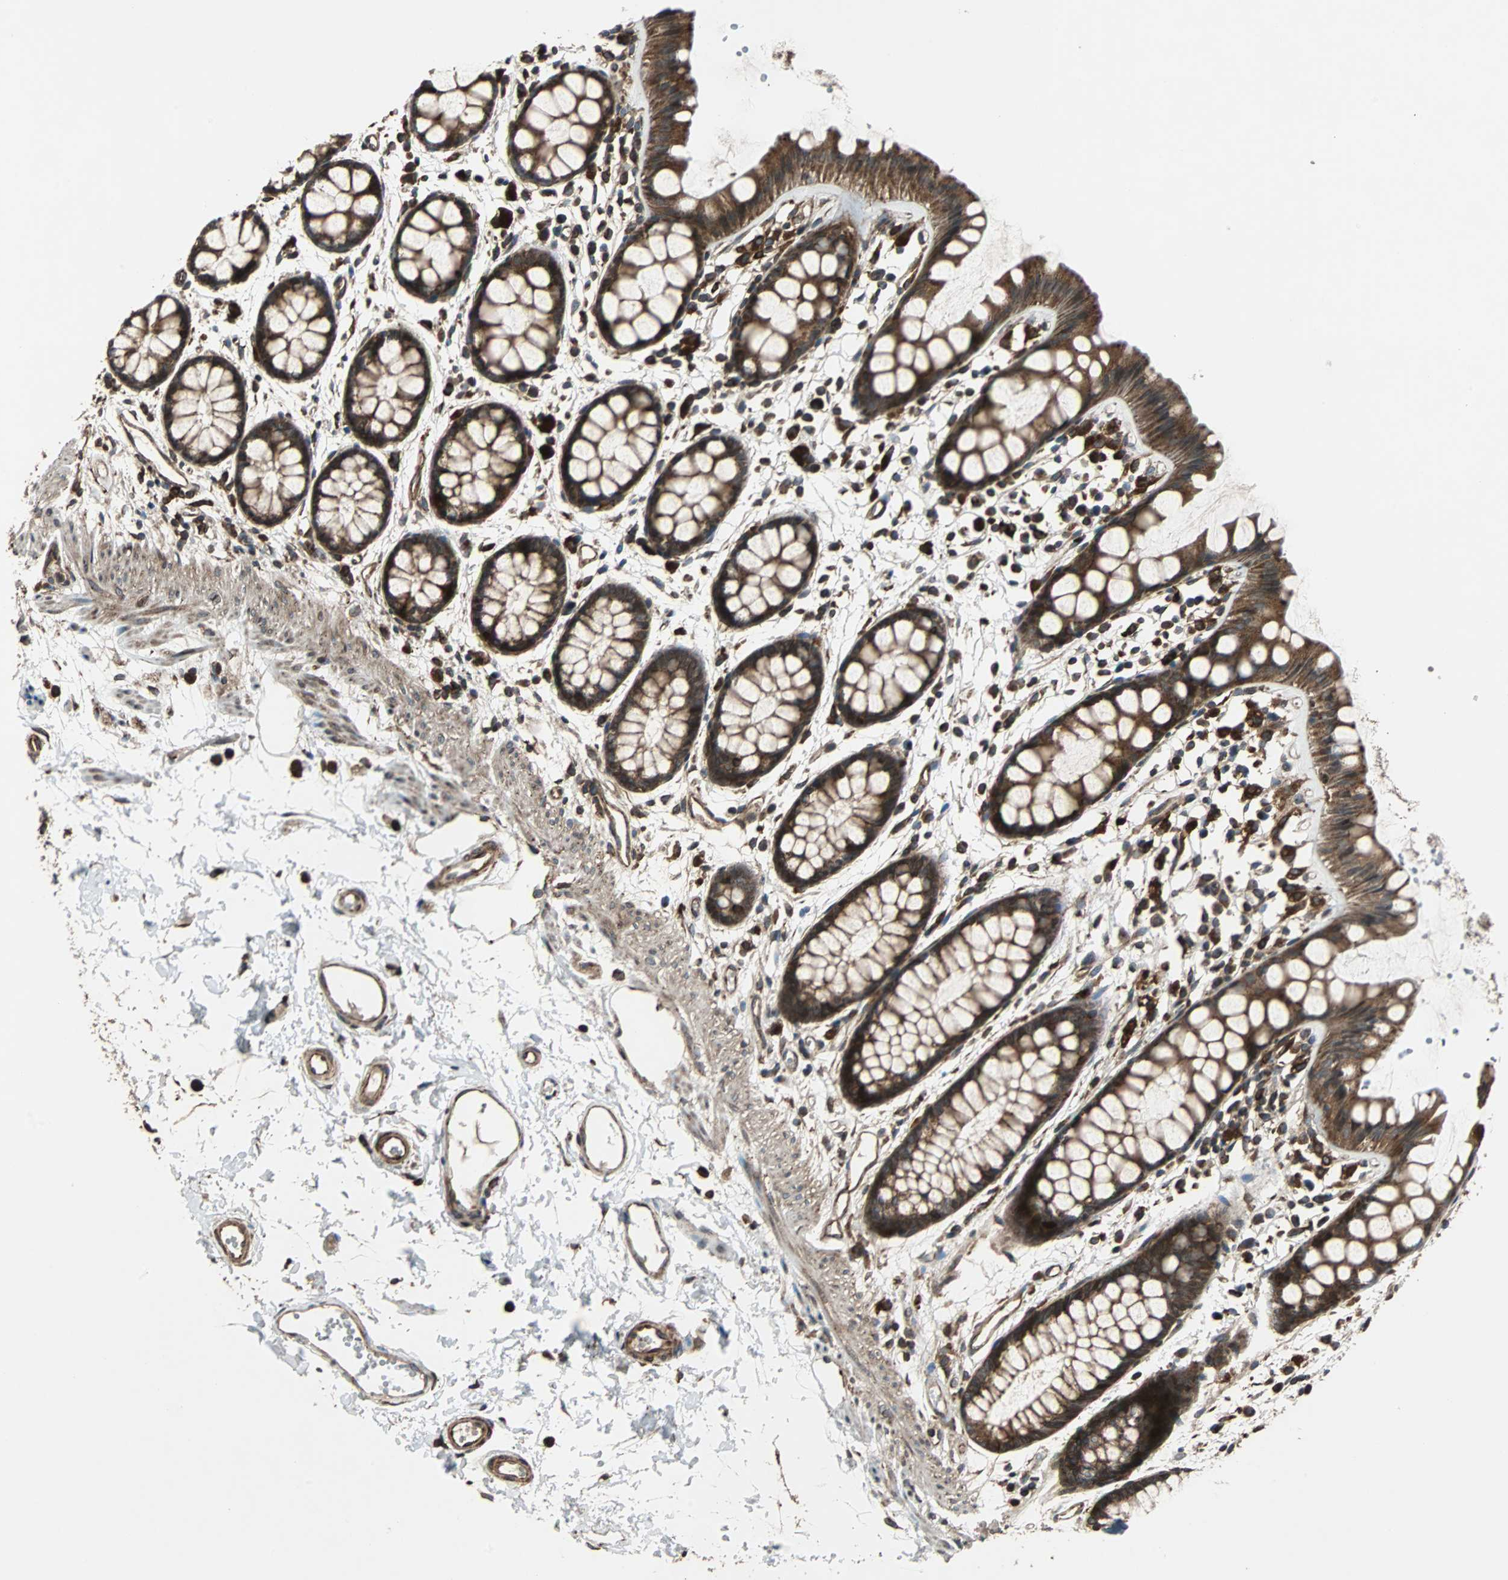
{"staining": {"intensity": "strong", "quantity": ">75%", "location": "cytoplasmic/membranous"}, "tissue": "rectum", "cell_type": "Glandular cells", "image_type": "normal", "snomed": [{"axis": "morphology", "description": "Normal tissue, NOS"}, {"axis": "topography", "description": "Rectum"}], "caption": "Human rectum stained for a protein (brown) shows strong cytoplasmic/membranous positive staining in approximately >75% of glandular cells.", "gene": "RAB7A", "patient": {"sex": "female", "age": 66}}